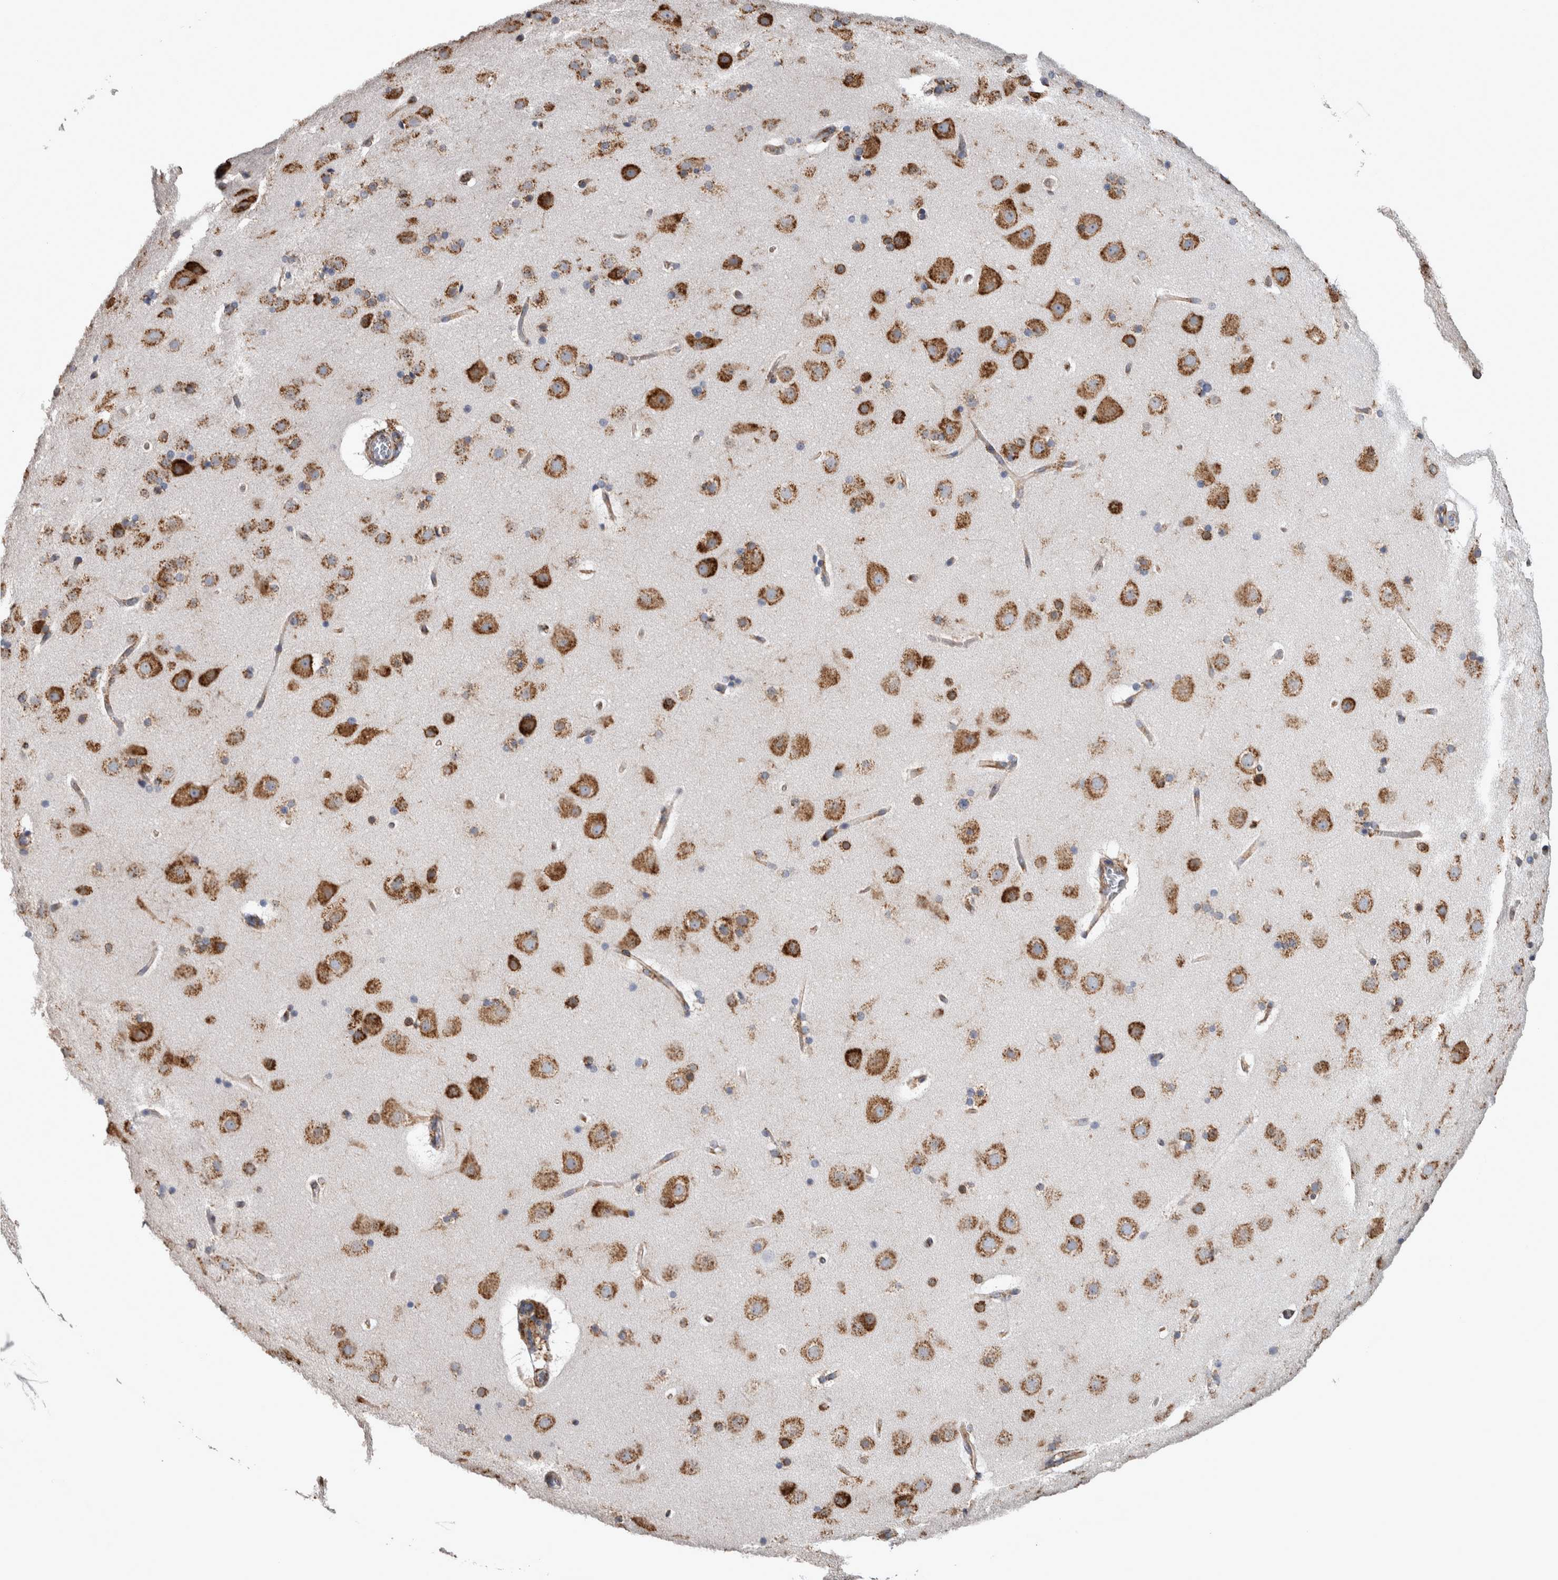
{"staining": {"intensity": "moderate", "quantity": "25%-75%", "location": "cytoplasmic/membranous"}, "tissue": "cerebral cortex", "cell_type": "Endothelial cells", "image_type": "normal", "snomed": [{"axis": "morphology", "description": "Normal tissue, NOS"}, {"axis": "topography", "description": "Cerebral cortex"}], "caption": "A micrograph showing moderate cytoplasmic/membranous expression in approximately 25%-75% of endothelial cells in benign cerebral cortex, as visualized by brown immunohistochemical staining.", "gene": "FHIP2B", "patient": {"sex": "male", "age": 57}}